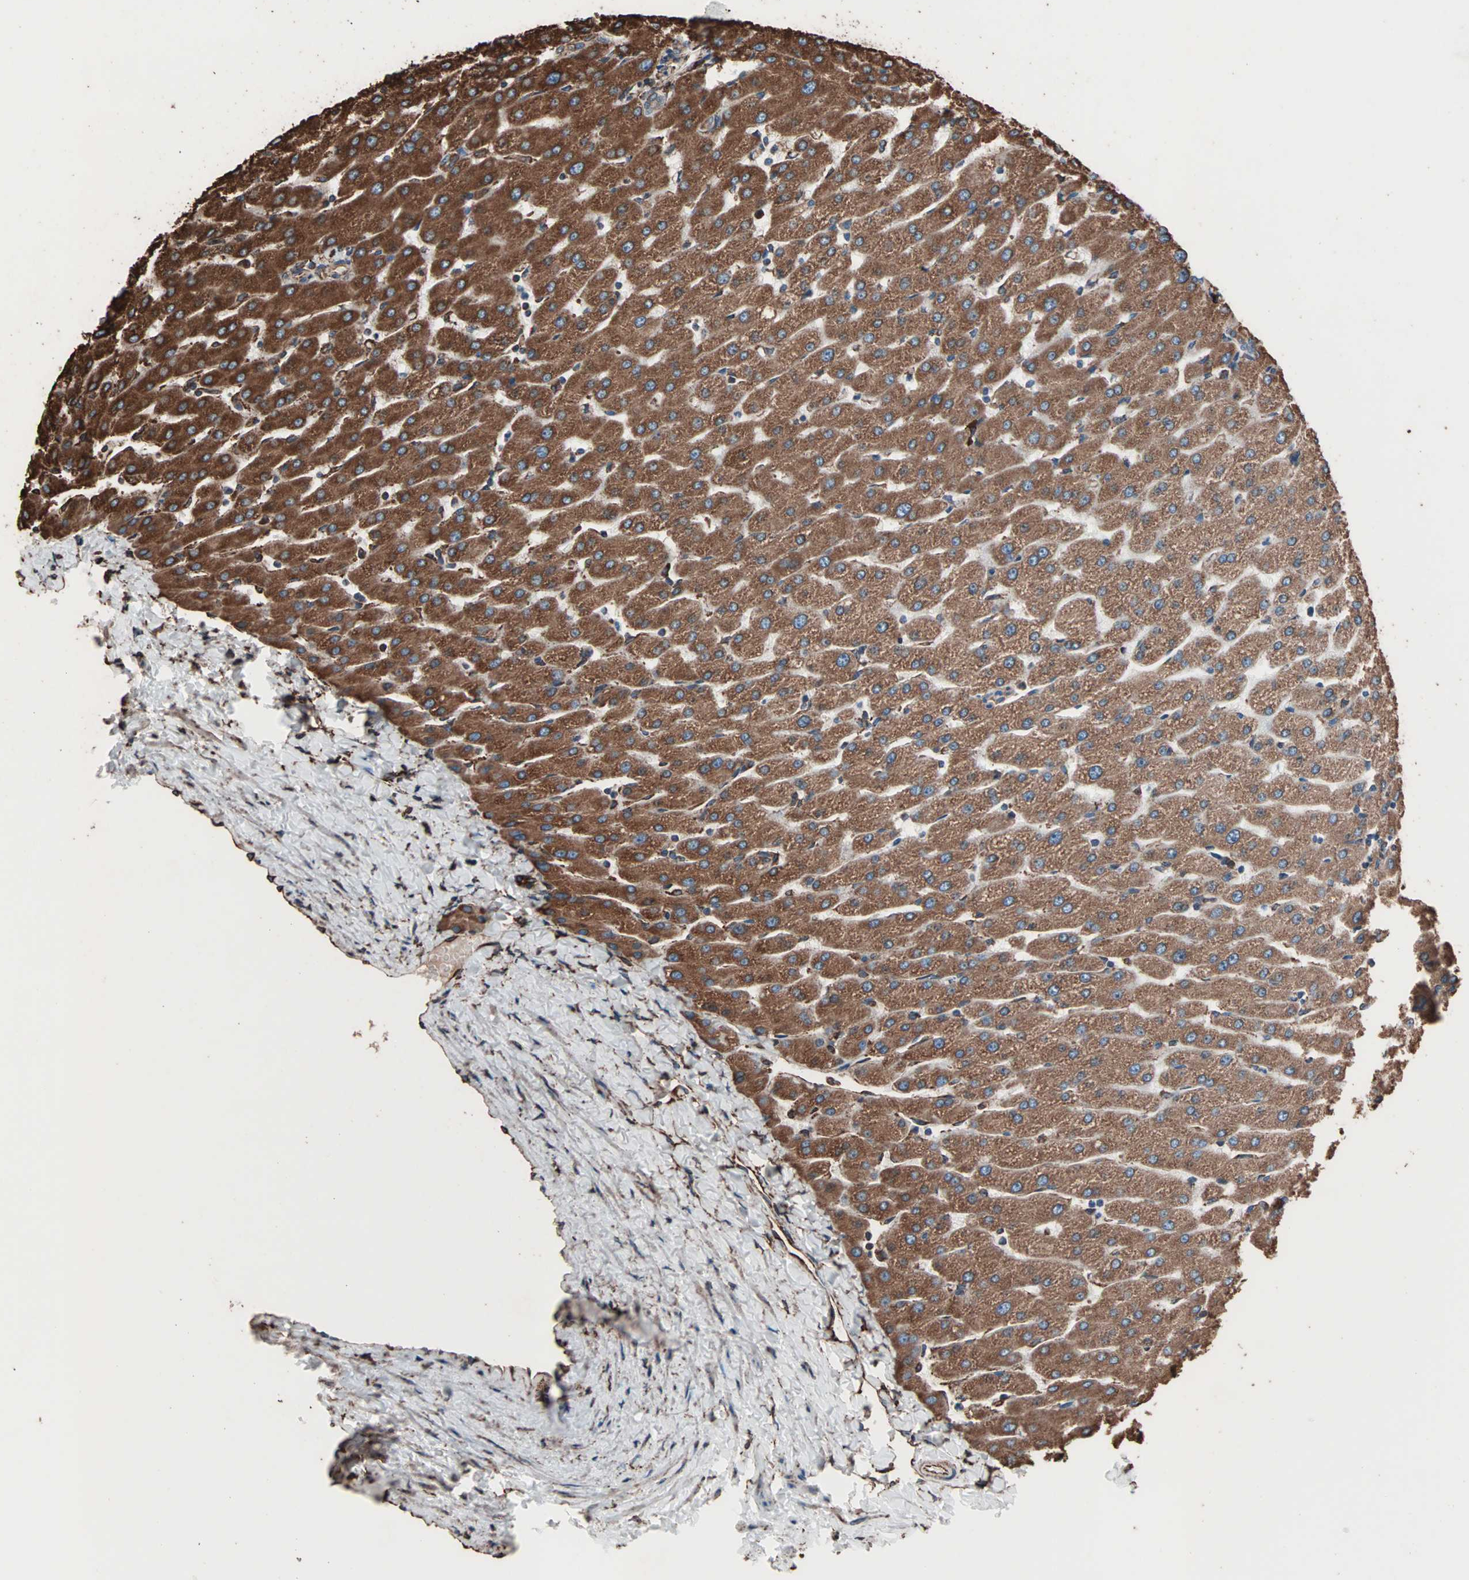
{"staining": {"intensity": "moderate", "quantity": ">75%", "location": "cytoplasmic/membranous"}, "tissue": "liver", "cell_type": "Cholangiocytes", "image_type": "normal", "snomed": [{"axis": "morphology", "description": "Normal tissue, NOS"}, {"axis": "morphology", "description": "Fibrosis, NOS"}, {"axis": "topography", "description": "Liver"}], "caption": "Protein staining demonstrates moderate cytoplasmic/membranous staining in about >75% of cholangiocytes in unremarkable liver.", "gene": "HSP90B1", "patient": {"sex": "female", "age": 29}}